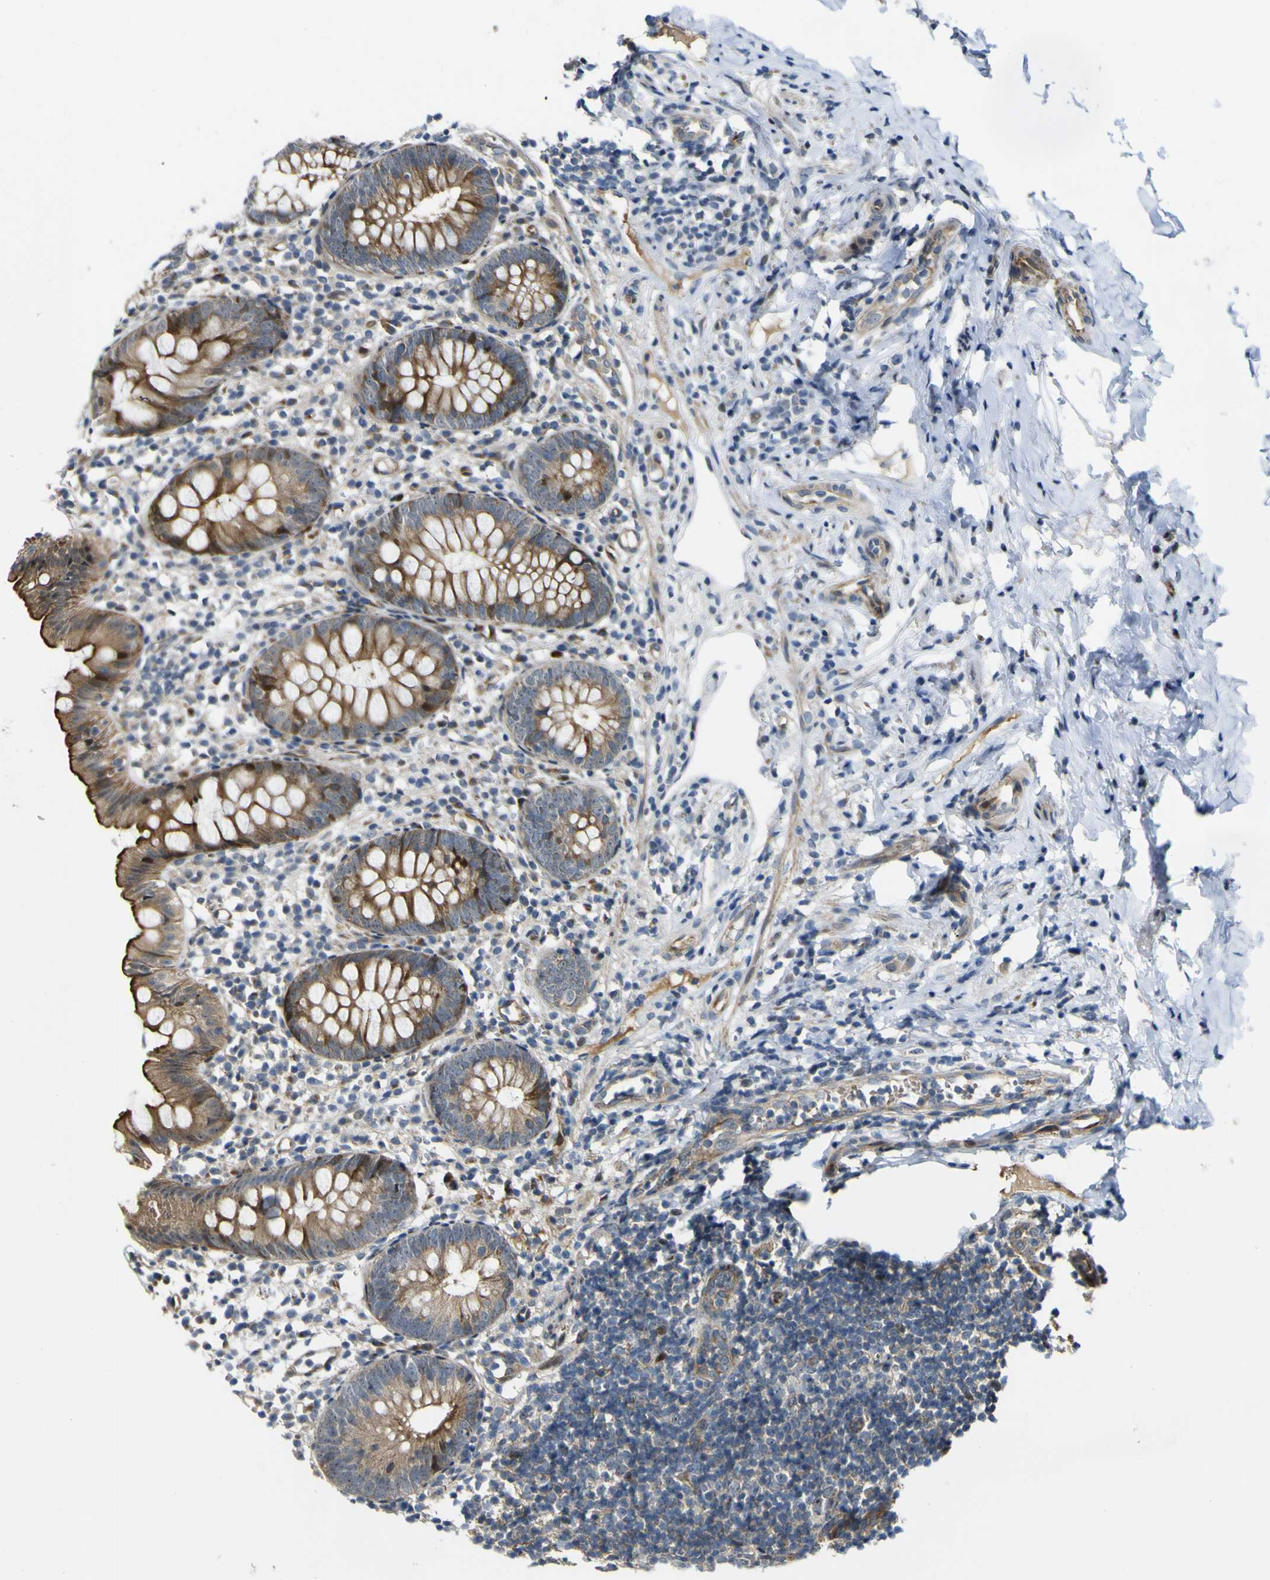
{"staining": {"intensity": "strong", "quantity": ">75%", "location": "cytoplasmic/membranous"}, "tissue": "appendix", "cell_type": "Glandular cells", "image_type": "normal", "snomed": [{"axis": "morphology", "description": "Normal tissue, NOS"}, {"axis": "topography", "description": "Appendix"}], "caption": "Immunohistochemical staining of unremarkable human appendix displays >75% levels of strong cytoplasmic/membranous protein expression in about >75% of glandular cells. (IHC, brightfield microscopy, high magnification).", "gene": "KDM7A", "patient": {"sex": "female", "age": 20}}